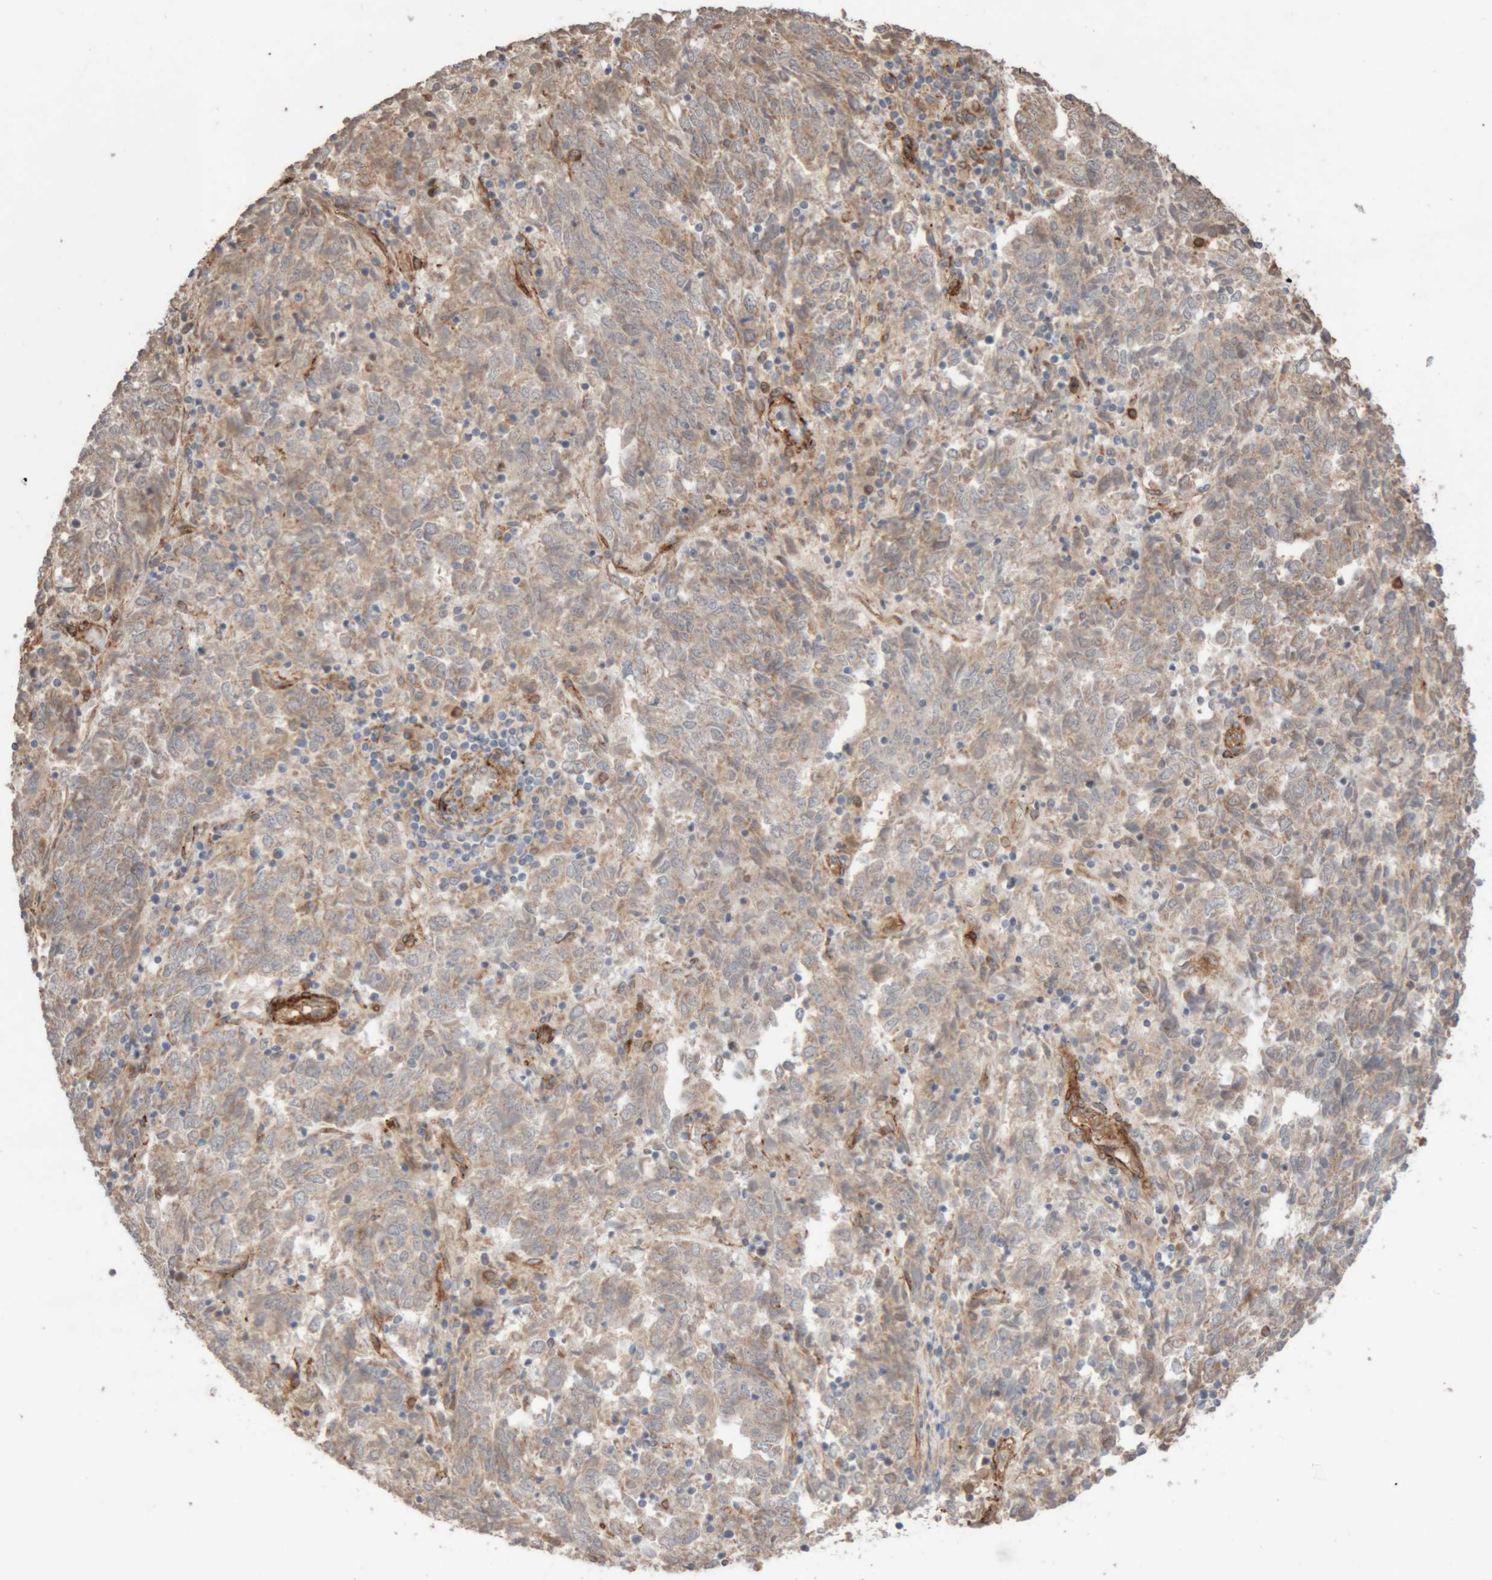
{"staining": {"intensity": "weak", "quantity": "25%-75%", "location": "cytoplasmic/membranous"}, "tissue": "endometrial cancer", "cell_type": "Tumor cells", "image_type": "cancer", "snomed": [{"axis": "morphology", "description": "Adenocarcinoma, NOS"}, {"axis": "topography", "description": "Endometrium"}], "caption": "Immunohistochemistry (IHC) image of neoplastic tissue: endometrial adenocarcinoma stained using IHC displays low levels of weak protein expression localized specifically in the cytoplasmic/membranous of tumor cells, appearing as a cytoplasmic/membranous brown color.", "gene": "RAB32", "patient": {"sex": "female", "age": 80}}